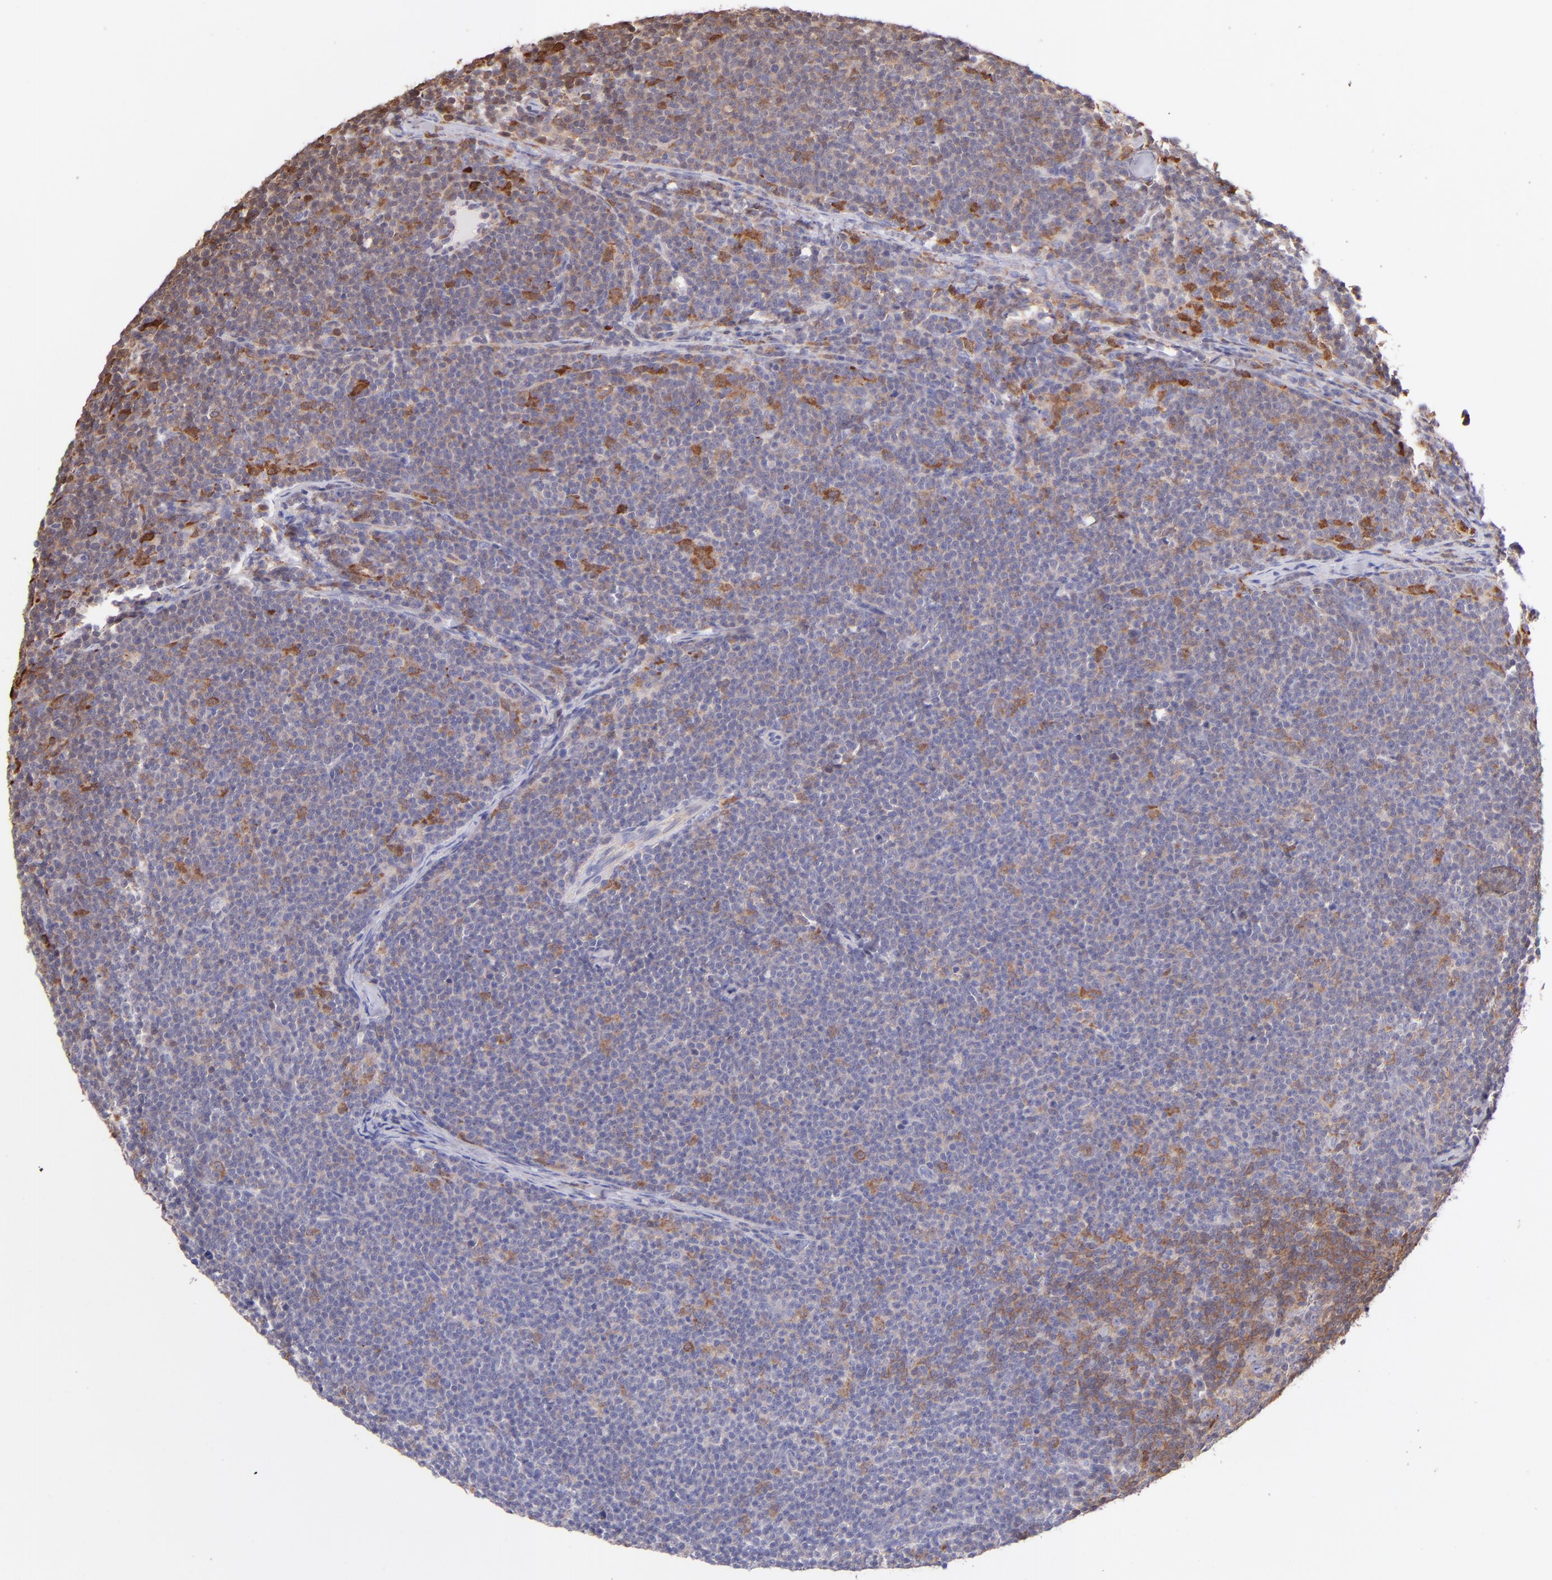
{"staining": {"intensity": "moderate", "quantity": "25%-75%", "location": "cytoplasmic/membranous"}, "tissue": "lymphoma", "cell_type": "Tumor cells", "image_type": "cancer", "snomed": [{"axis": "morphology", "description": "Malignant lymphoma, non-Hodgkin's type, High grade"}, {"axis": "topography", "description": "Lymph node"}], "caption": "A micrograph of malignant lymphoma, non-Hodgkin's type (high-grade) stained for a protein displays moderate cytoplasmic/membranous brown staining in tumor cells.", "gene": "BTK", "patient": {"sex": "female", "age": 58}}